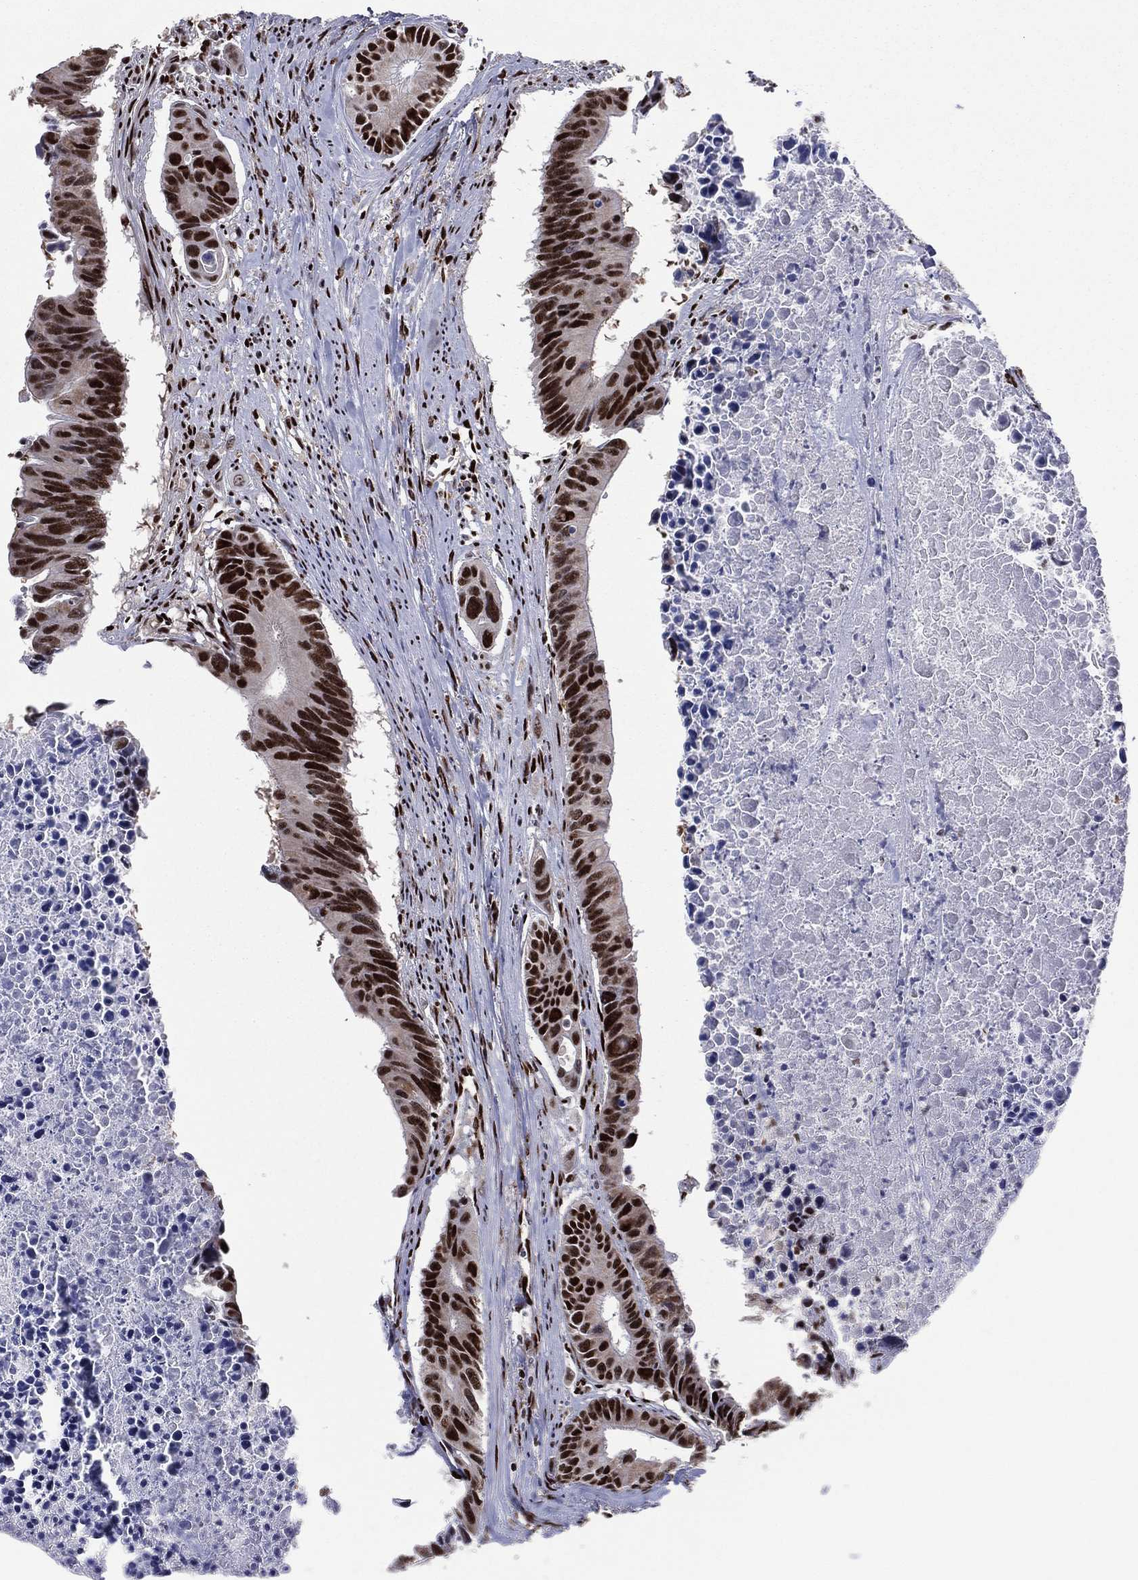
{"staining": {"intensity": "strong", "quantity": ">75%", "location": "nuclear"}, "tissue": "colorectal cancer", "cell_type": "Tumor cells", "image_type": "cancer", "snomed": [{"axis": "morphology", "description": "Adenocarcinoma, NOS"}, {"axis": "topography", "description": "Colon"}], "caption": "Protein staining by immunohistochemistry (IHC) reveals strong nuclear expression in about >75% of tumor cells in colorectal cancer (adenocarcinoma).", "gene": "TP53BP1", "patient": {"sex": "female", "age": 87}}